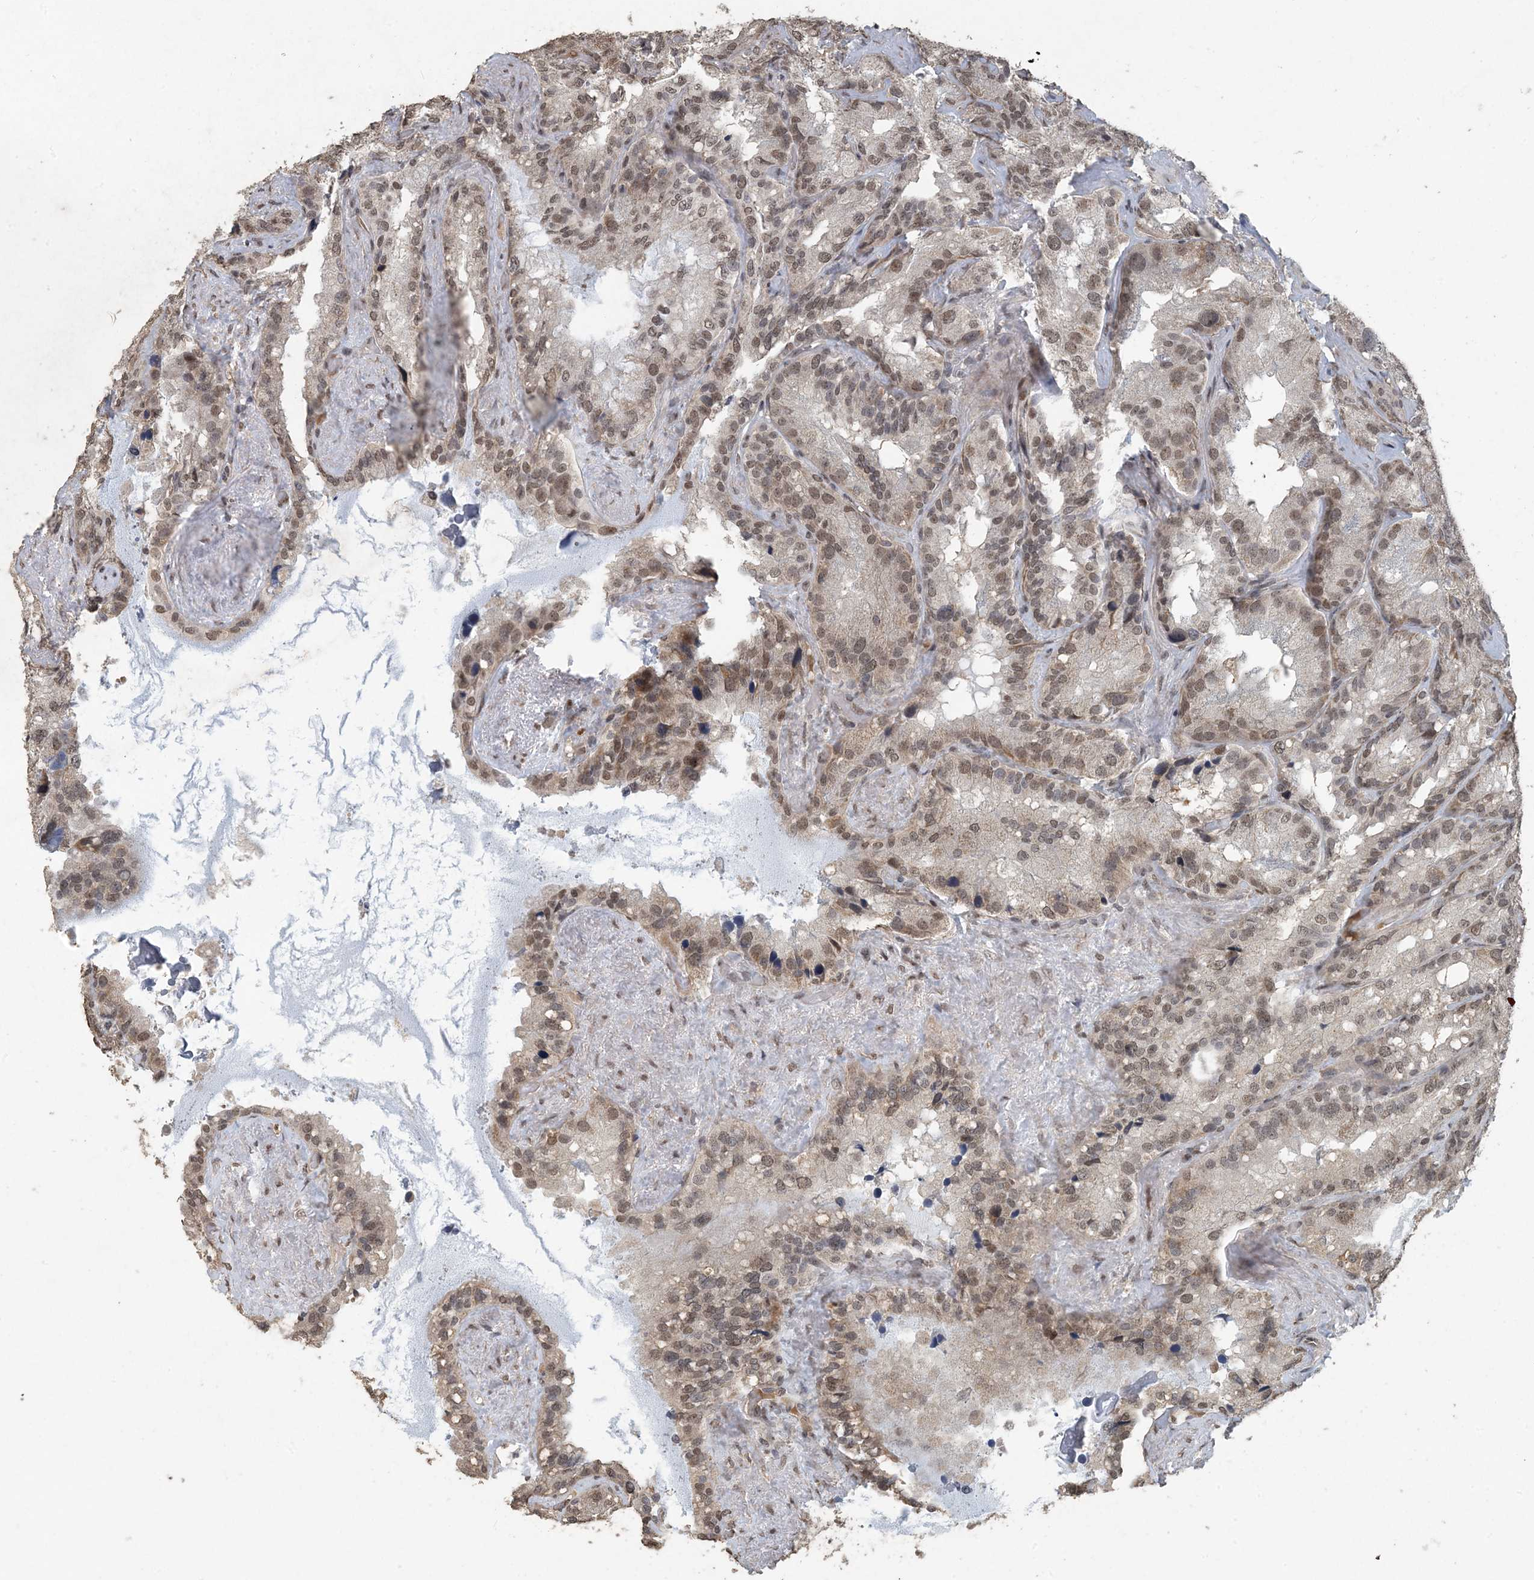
{"staining": {"intensity": "moderate", "quantity": ">75%", "location": "nuclear"}, "tissue": "seminal vesicle", "cell_type": "Glandular cells", "image_type": "normal", "snomed": [{"axis": "morphology", "description": "Normal tissue, NOS"}, {"axis": "topography", "description": "Prostate"}, {"axis": "topography", "description": "Seminal veicle"}], "caption": "IHC image of benign human seminal vesicle stained for a protein (brown), which displays medium levels of moderate nuclear positivity in about >75% of glandular cells.", "gene": "MBD2", "patient": {"sex": "male", "age": 68}}